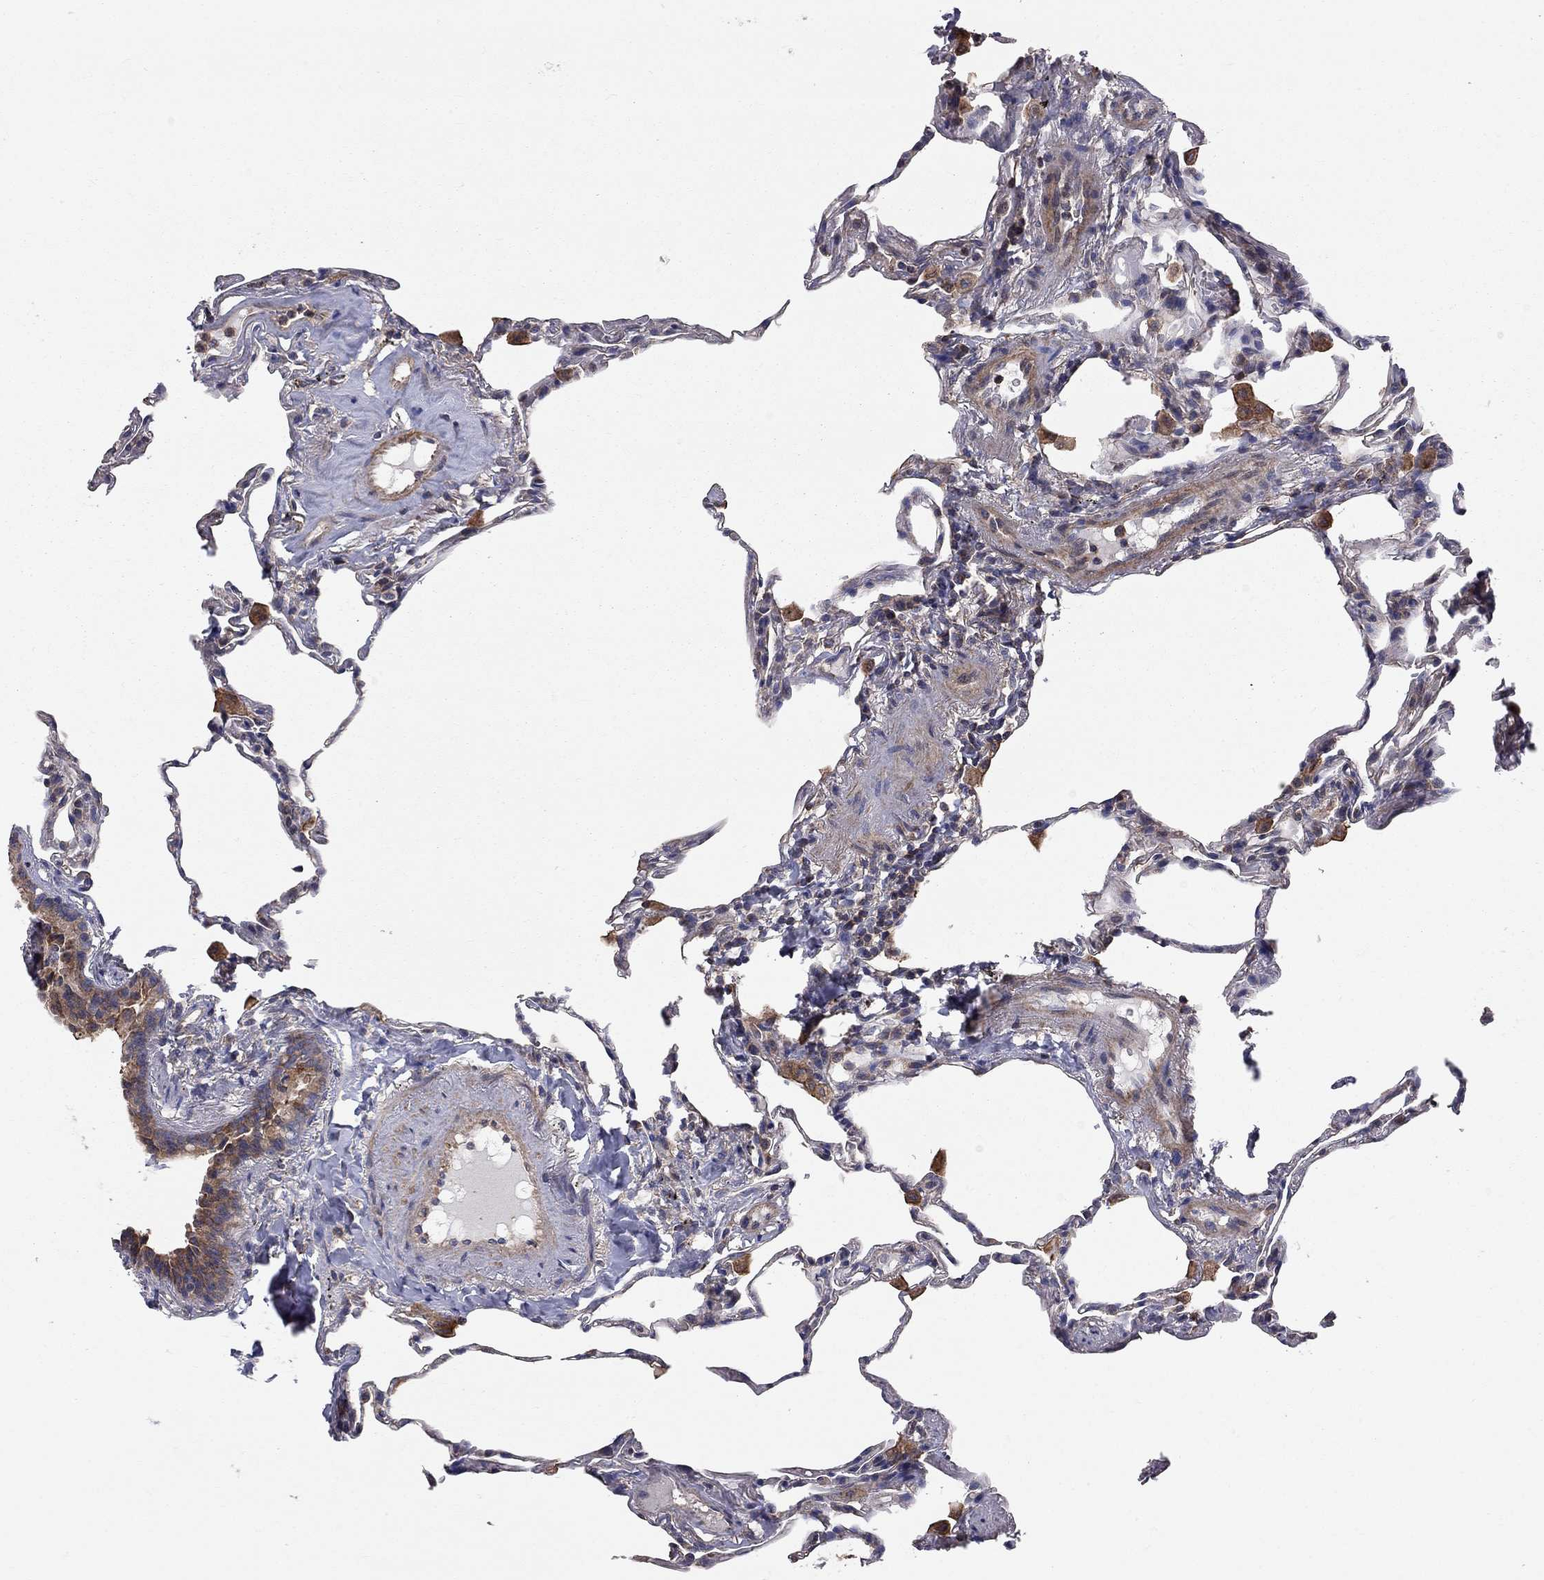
{"staining": {"intensity": "strong", "quantity": "<25%", "location": "cytoplasmic/membranous"}, "tissue": "lung", "cell_type": "Alveolar cells", "image_type": "normal", "snomed": [{"axis": "morphology", "description": "Normal tissue, NOS"}, {"axis": "topography", "description": "Lung"}], "caption": "The image displays staining of normal lung, revealing strong cytoplasmic/membranous protein staining (brown color) within alveolar cells.", "gene": "KANSL1L", "patient": {"sex": "female", "age": 57}}